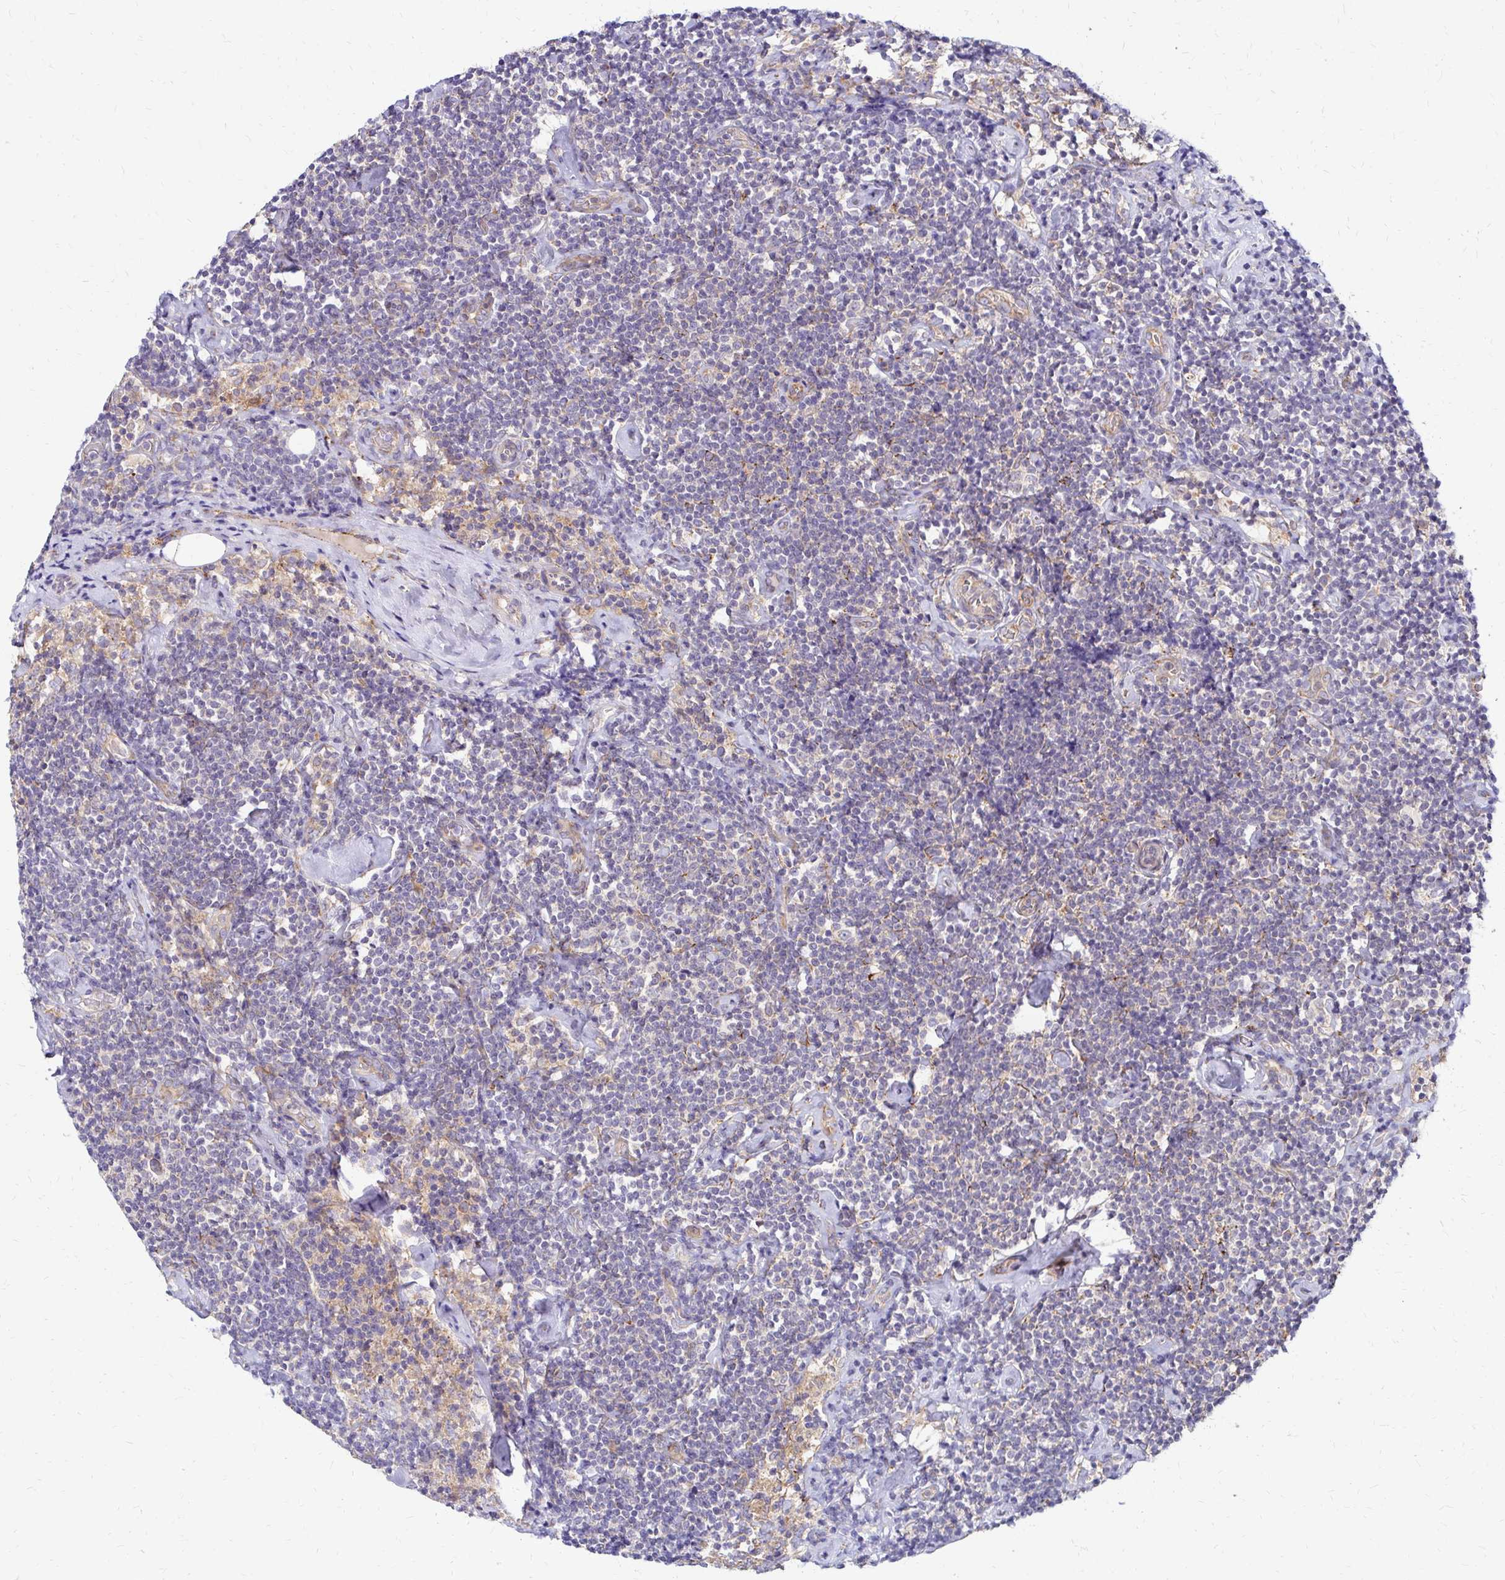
{"staining": {"intensity": "negative", "quantity": "none", "location": "none"}, "tissue": "lymphoma", "cell_type": "Tumor cells", "image_type": "cancer", "snomed": [{"axis": "morphology", "description": "Malignant lymphoma, non-Hodgkin's type, Low grade"}, {"axis": "topography", "description": "Lymph node"}], "caption": "The IHC photomicrograph has no significant expression in tumor cells of malignant lymphoma, non-Hodgkin's type (low-grade) tissue.", "gene": "IDUA", "patient": {"sex": "male", "age": 81}}